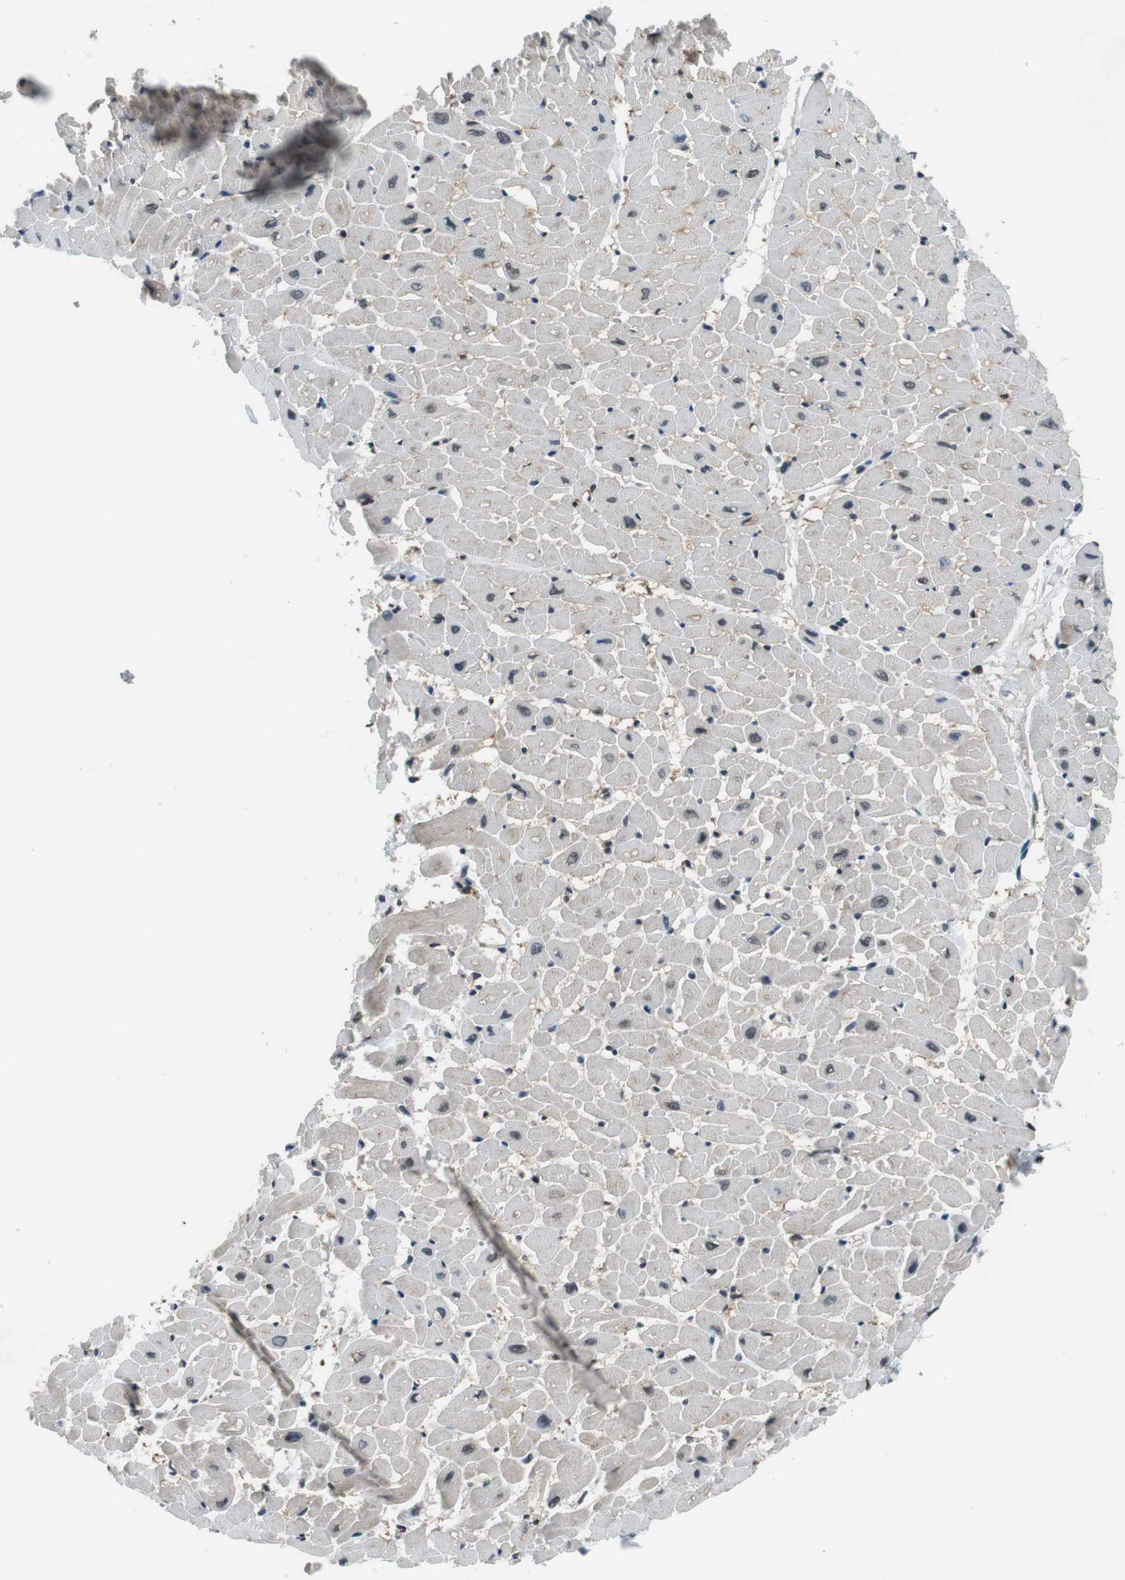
{"staining": {"intensity": "weak", "quantity": "<25%", "location": "cytoplasmic/membranous"}, "tissue": "heart muscle", "cell_type": "Cardiomyocytes", "image_type": "normal", "snomed": [{"axis": "morphology", "description": "Normal tissue, NOS"}, {"axis": "topography", "description": "Heart"}], "caption": "This is an immunohistochemistry image of unremarkable heart muscle. There is no expression in cardiomyocytes.", "gene": "NEK4", "patient": {"sex": "male", "age": 45}}